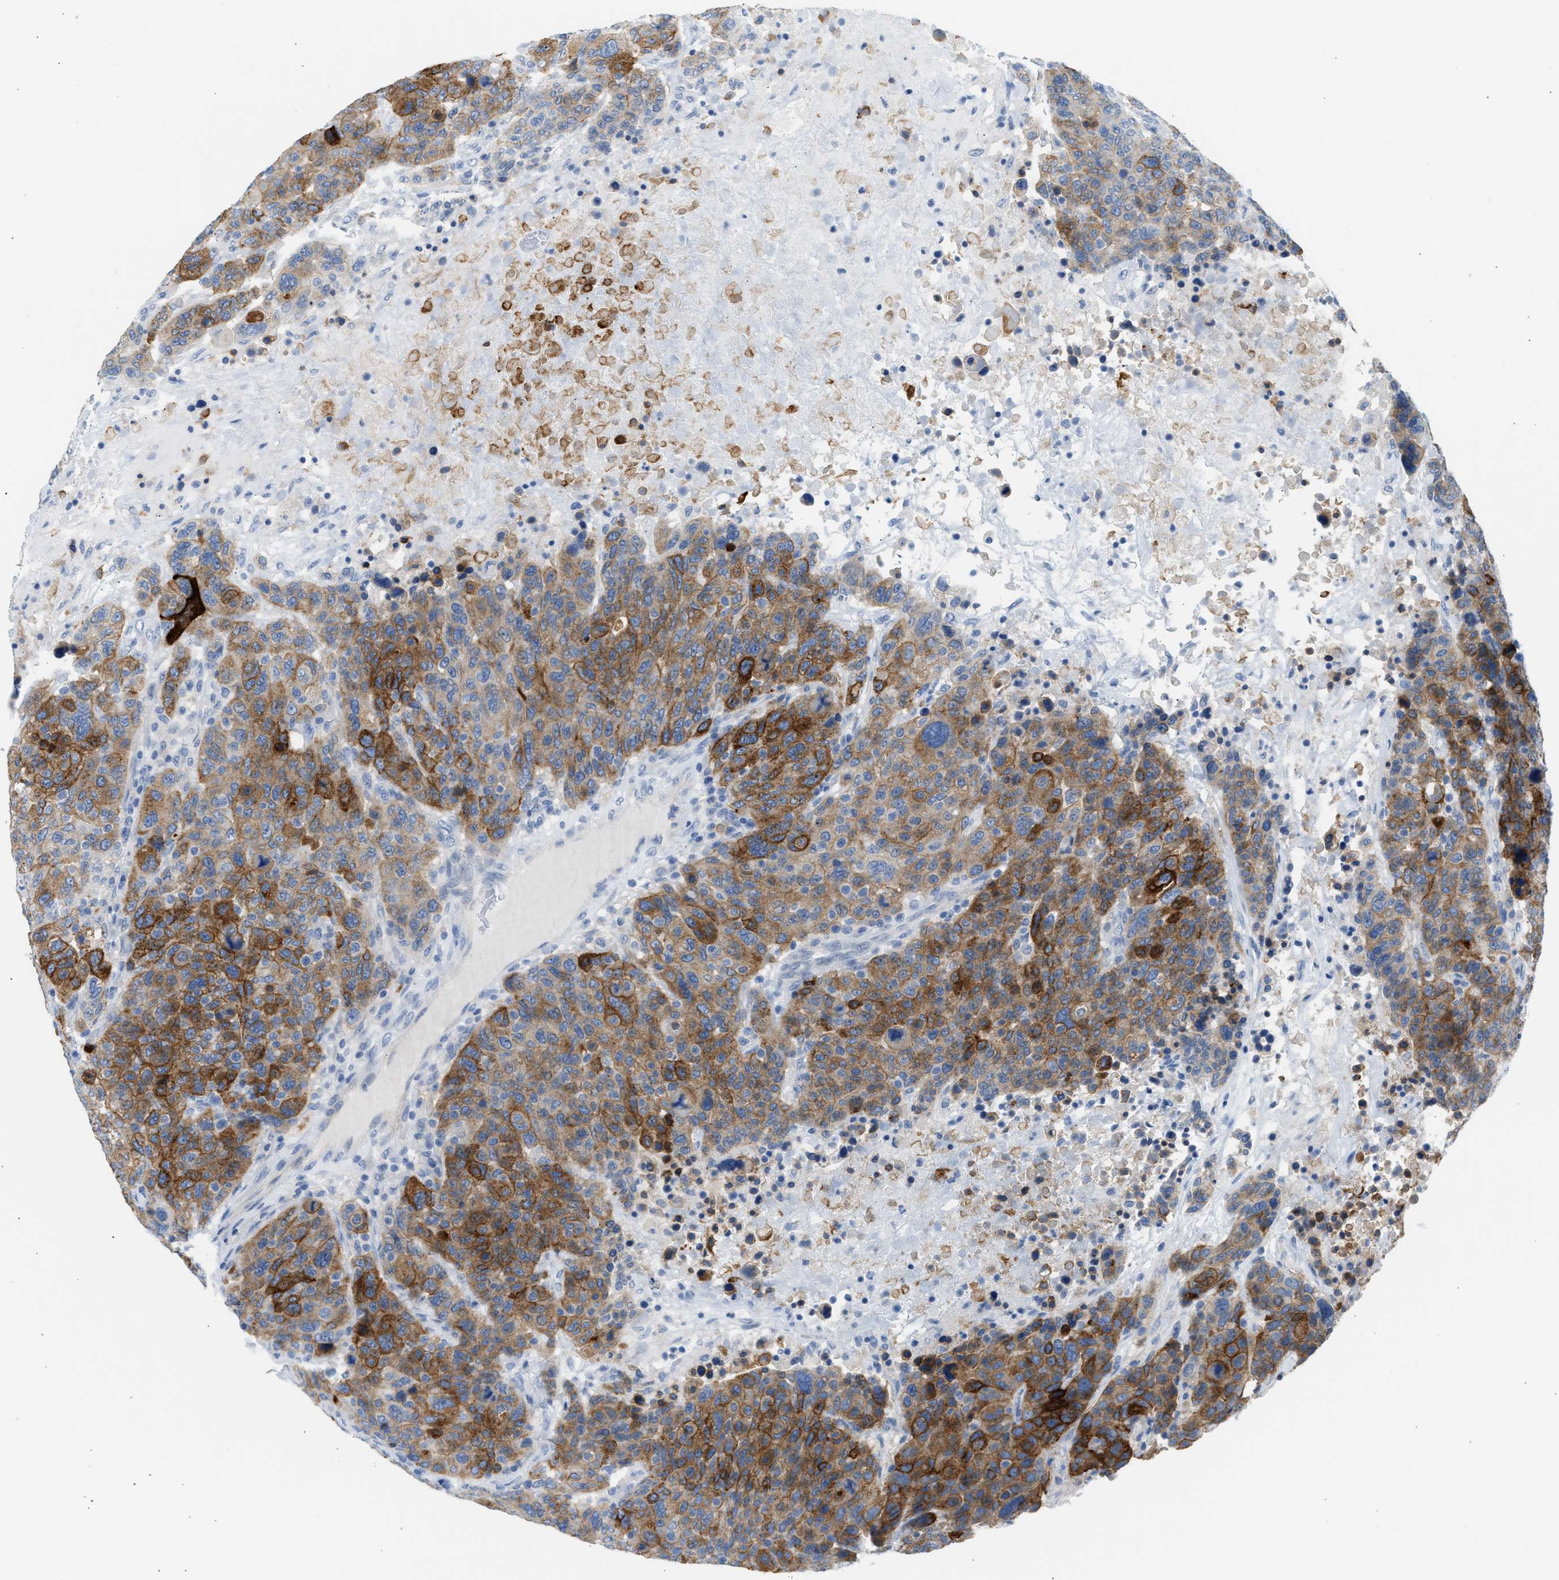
{"staining": {"intensity": "strong", "quantity": ">75%", "location": "cytoplasmic/membranous"}, "tissue": "breast cancer", "cell_type": "Tumor cells", "image_type": "cancer", "snomed": [{"axis": "morphology", "description": "Duct carcinoma"}, {"axis": "topography", "description": "Breast"}], "caption": "This is a micrograph of immunohistochemistry (IHC) staining of breast invasive ductal carcinoma, which shows strong expression in the cytoplasmic/membranous of tumor cells.", "gene": "ERBB2", "patient": {"sex": "female", "age": 37}}